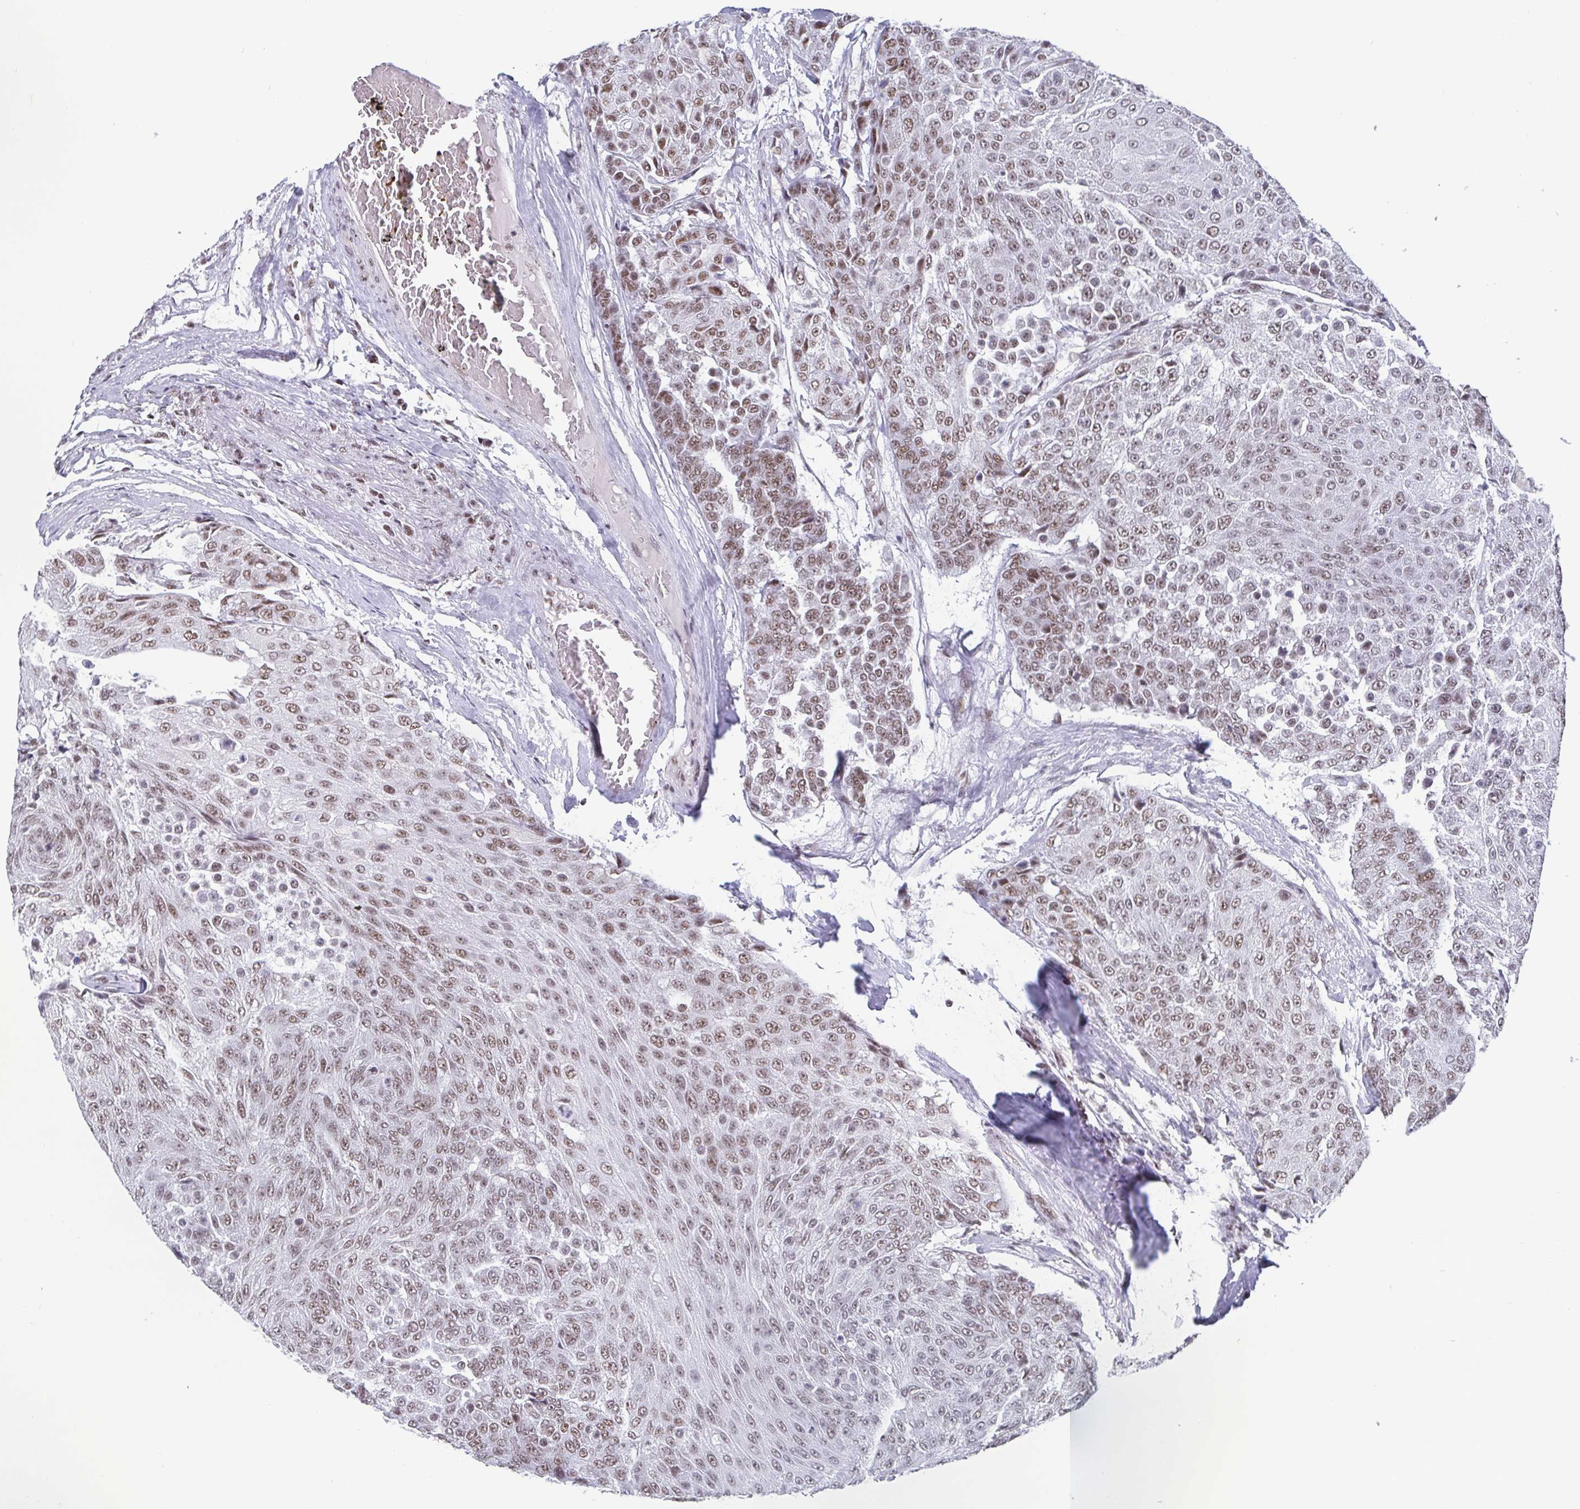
{"staining": {"intensity": "weak", "quantity": "25%-75%", "location": "nuclear"}, "tissue": "urothelial cancer", "cell_type": "Tumor cells", "image_type": "cancer", "snomed": [{"axis": "morphology", "description": "Urothelial carcinoma, High grade"}, {"axis": "topography", "description": "Urinary bladder"}], "caption": "DAB (3,3'-diaminobenzidine) immunohistochemical staining of human high-grade urothelial carcinoma reveals weak nuclear protein positivity in about 25%-75% of tumor cells.", "gene": "CTCF", "patient": {"sex": "female", "age": 63}}